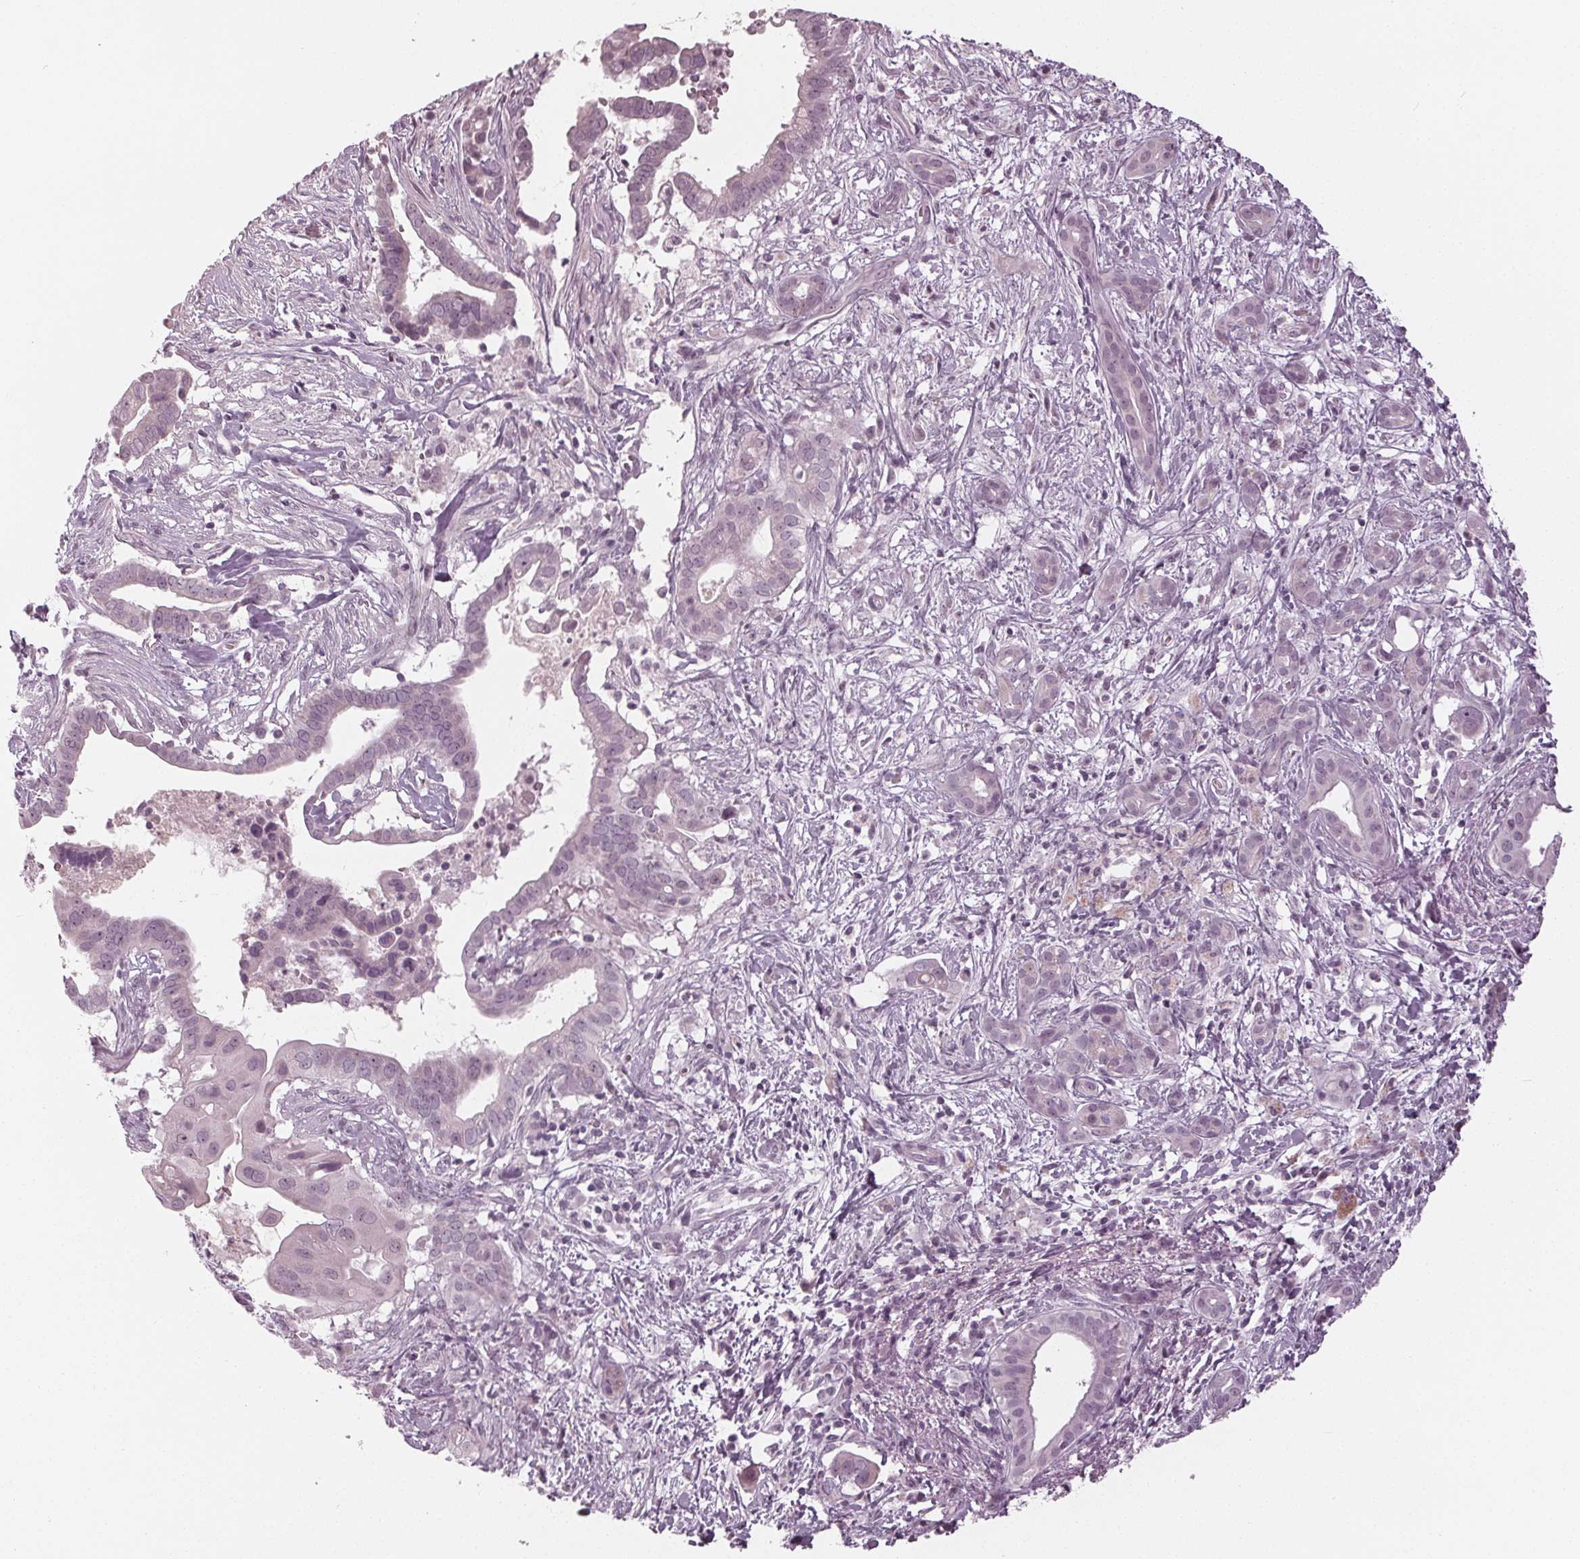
{"staining": {"intensity": "negative", "quantity": "none", "location": "none"}, "tissue": "pancreatic cancer", "cell_type": "Tumor cells", "image_type": "cancer", "snomed": [{"axis": "morphology", "description": "Adenocarcinoma, NOS"}, {"axis": "topography", "description": "Pancreas"}], "caption": "Immunohistochemistry histopathology image of adenocarcinoma (pancreatic) stained for a protein (brown), which reveals no staining in tumor cells.", "gene": "ADPRHL1", "patient": {"sex": "male", "age": 61}}